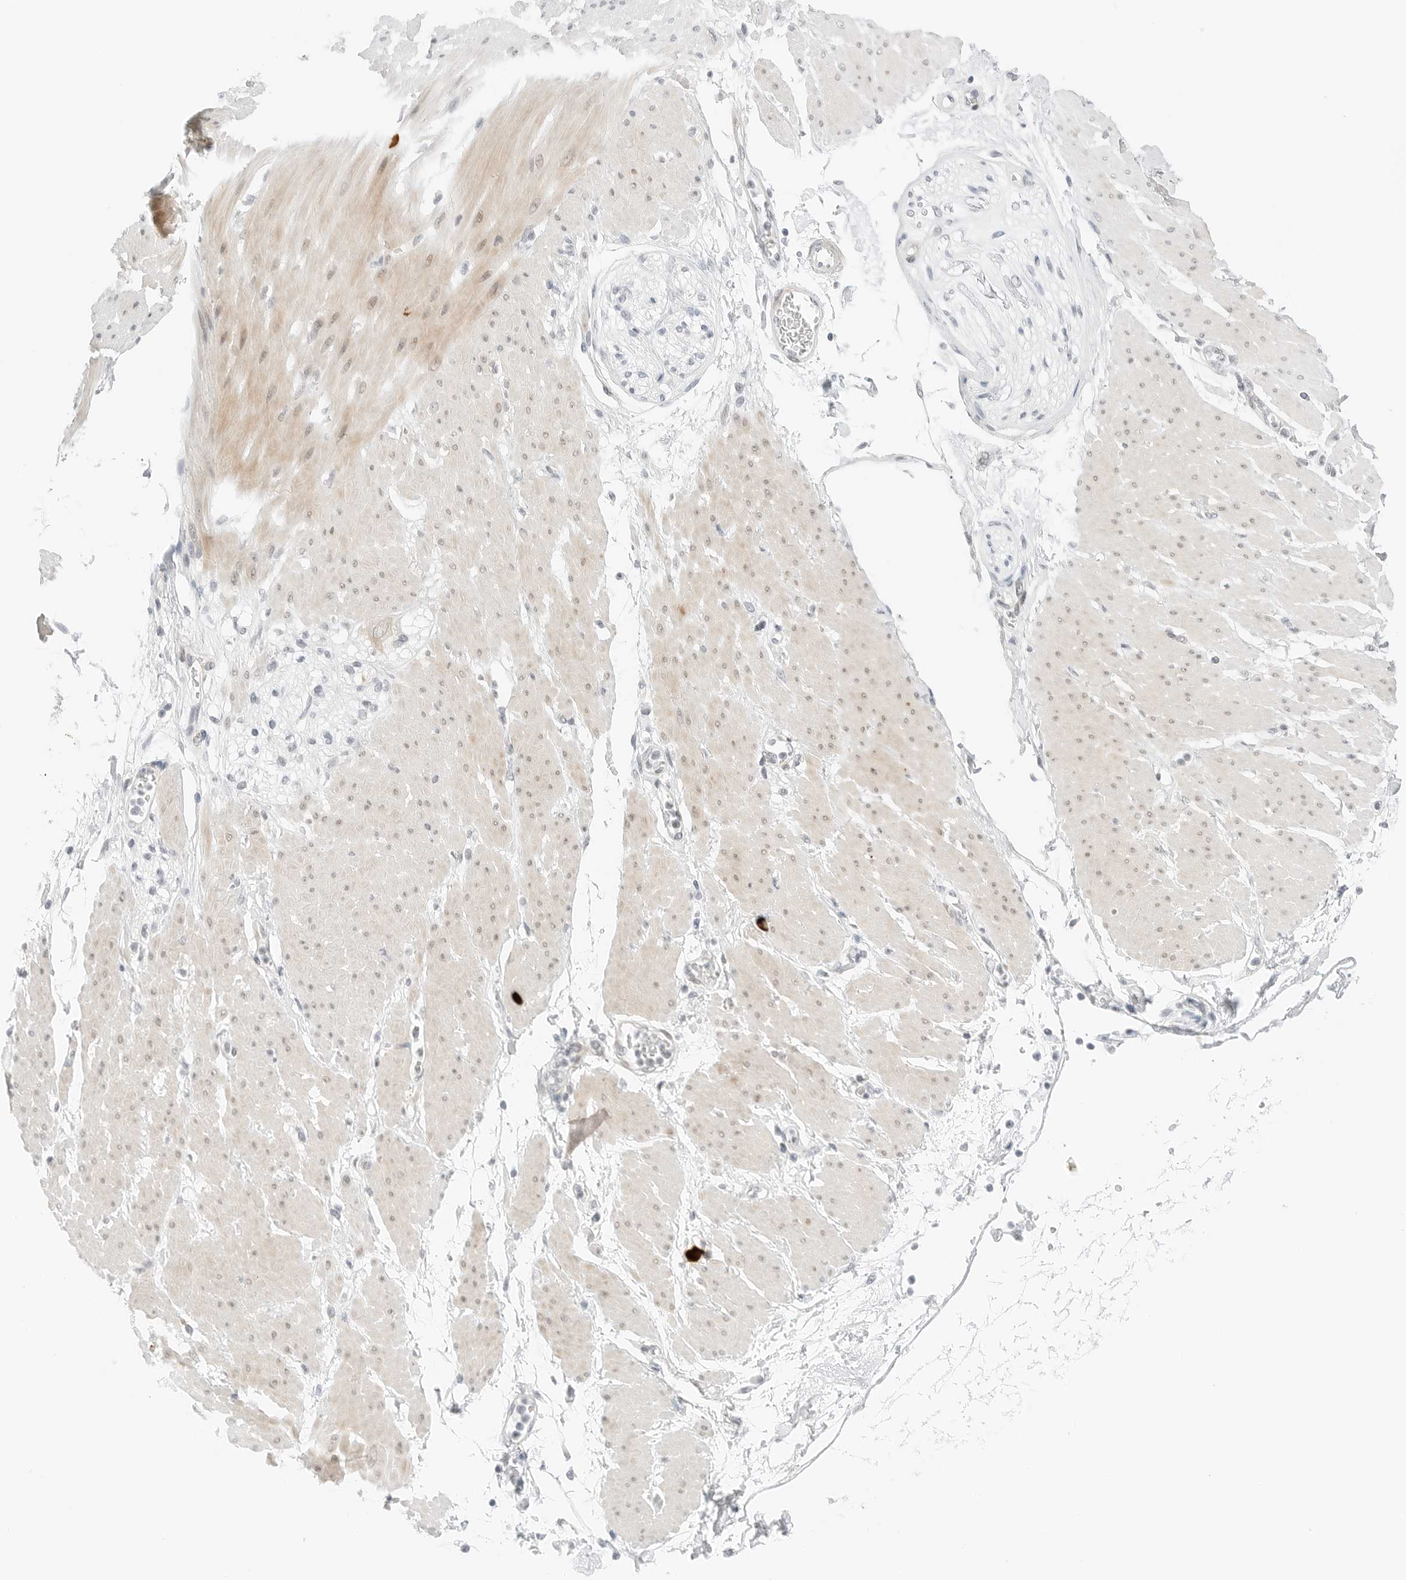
{"staining": {"intensity": "negative", "quantity": "none", "location": "none"}, "tissue": "adipose tissue", "cell_type": "Adipocytes", "image_type": "normal", "snomed": [{"axis": "morphology", "description": "Normal tissue, NOS"}, {"axis": "morphology", "description": "Adenocarcinoma, NOS"}, {"axis": "topography", "description": "Duodenum"}, {"axis": "topography", "description": "Peripheral nerve tissue"}], "caption": "Adipocytes show no significant staining in benign adipose tissue. (Brightfield microscopy of DAB (3,3'-diaminobenzidine) IHC at high magnification).", "gene": "CCSAP", "patient": {"sex": "female", "age": 60}}